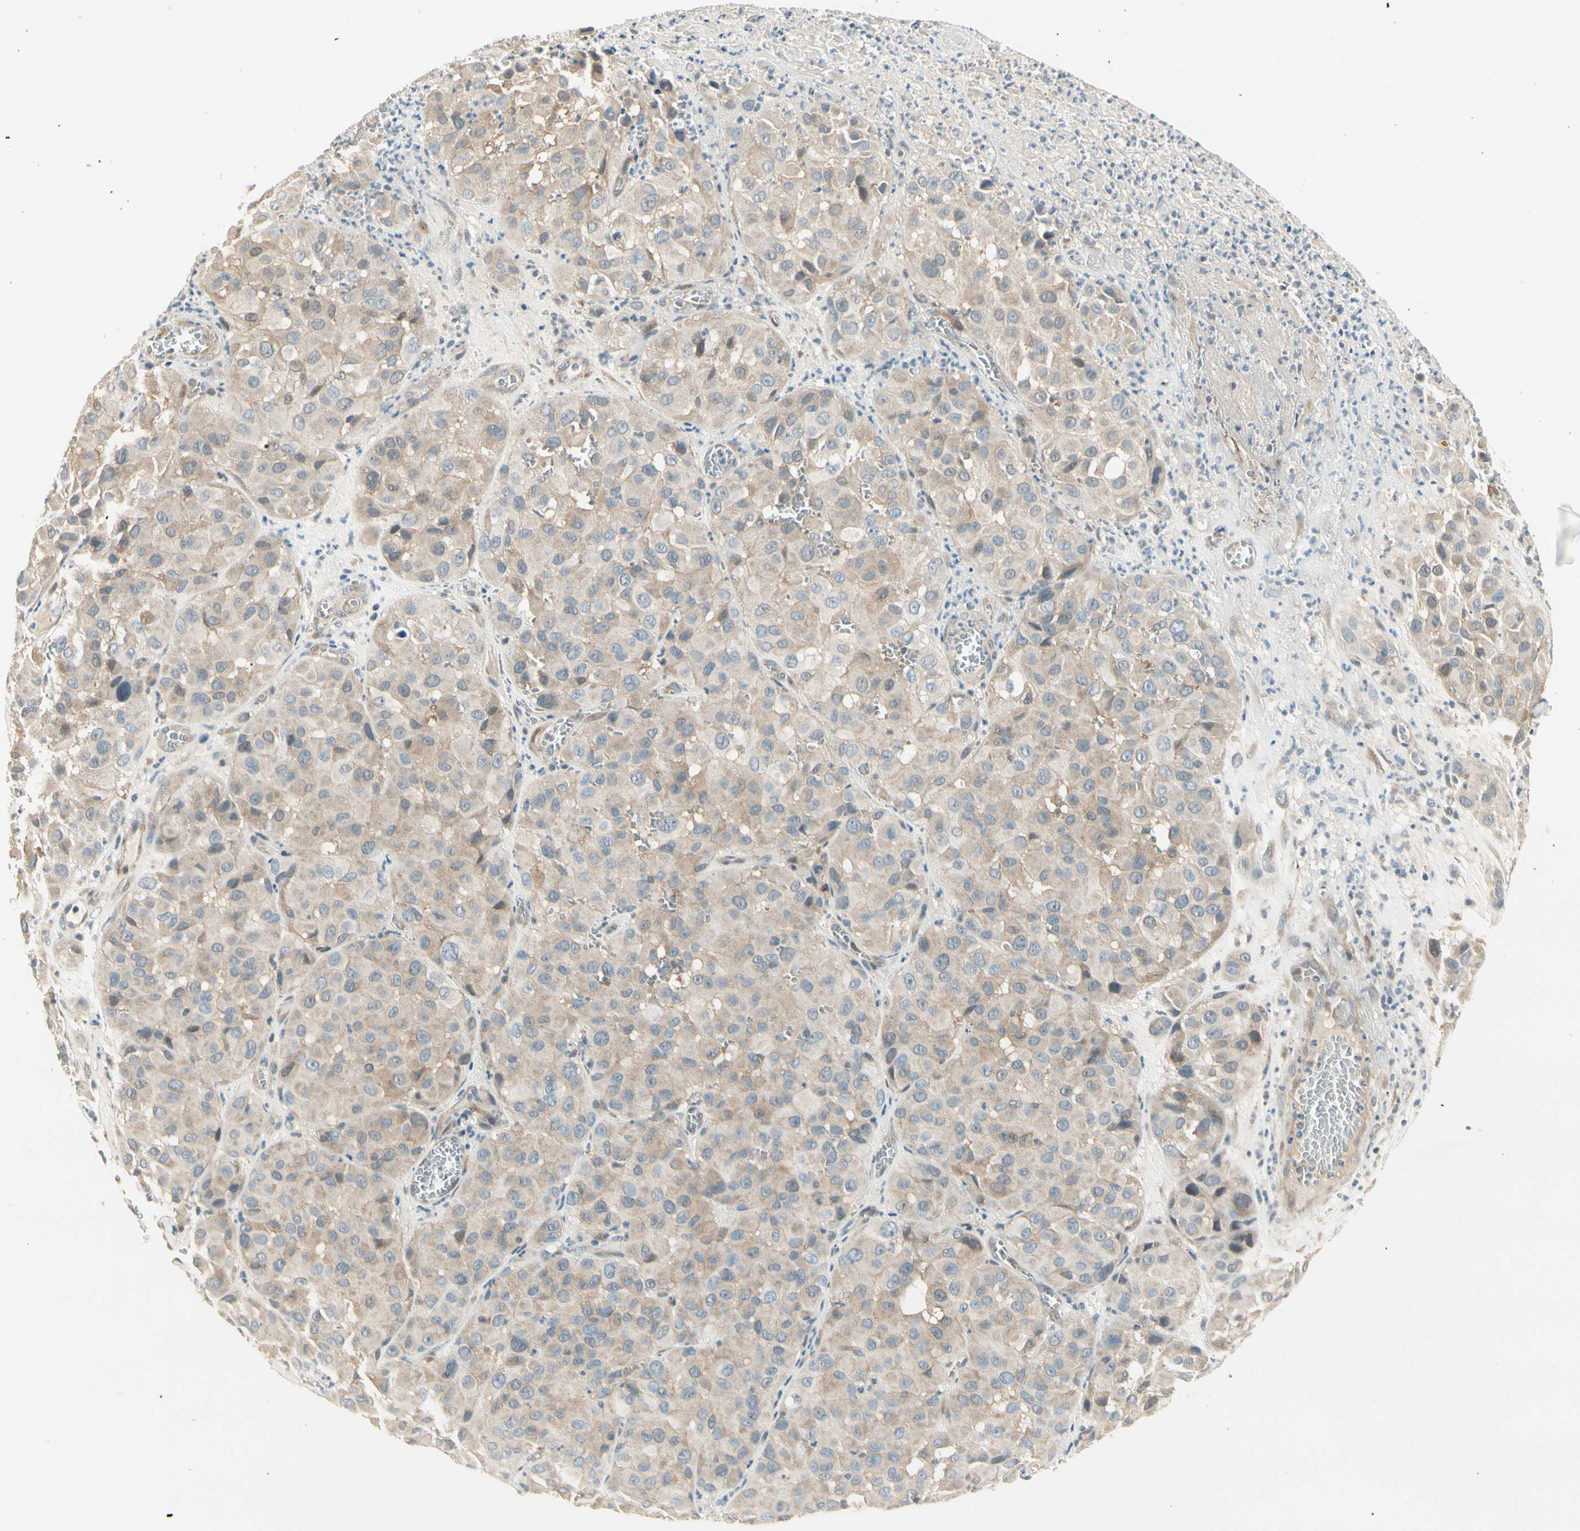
{"staining": {"intensity": "weak", "quantity": "25%-75%", "location": "cytoplasmic/membranous"}, "tissue": "melanoma", "cell_type": "Tumor cells", "image_type": "cancer", "snomed": [{"axis": "morphology", "description": "Malignant melanoma, NOS"}, {"axis": "topography", "description": "Skin"}], "caption": "Protein expression analysis of human malignant melanoma reveals weak cytoplasmic/membranous positivity in about 25%-75% of tumor cells.", "gene": "EPHB3", "patient": {"sex": "female", "age": 21}}